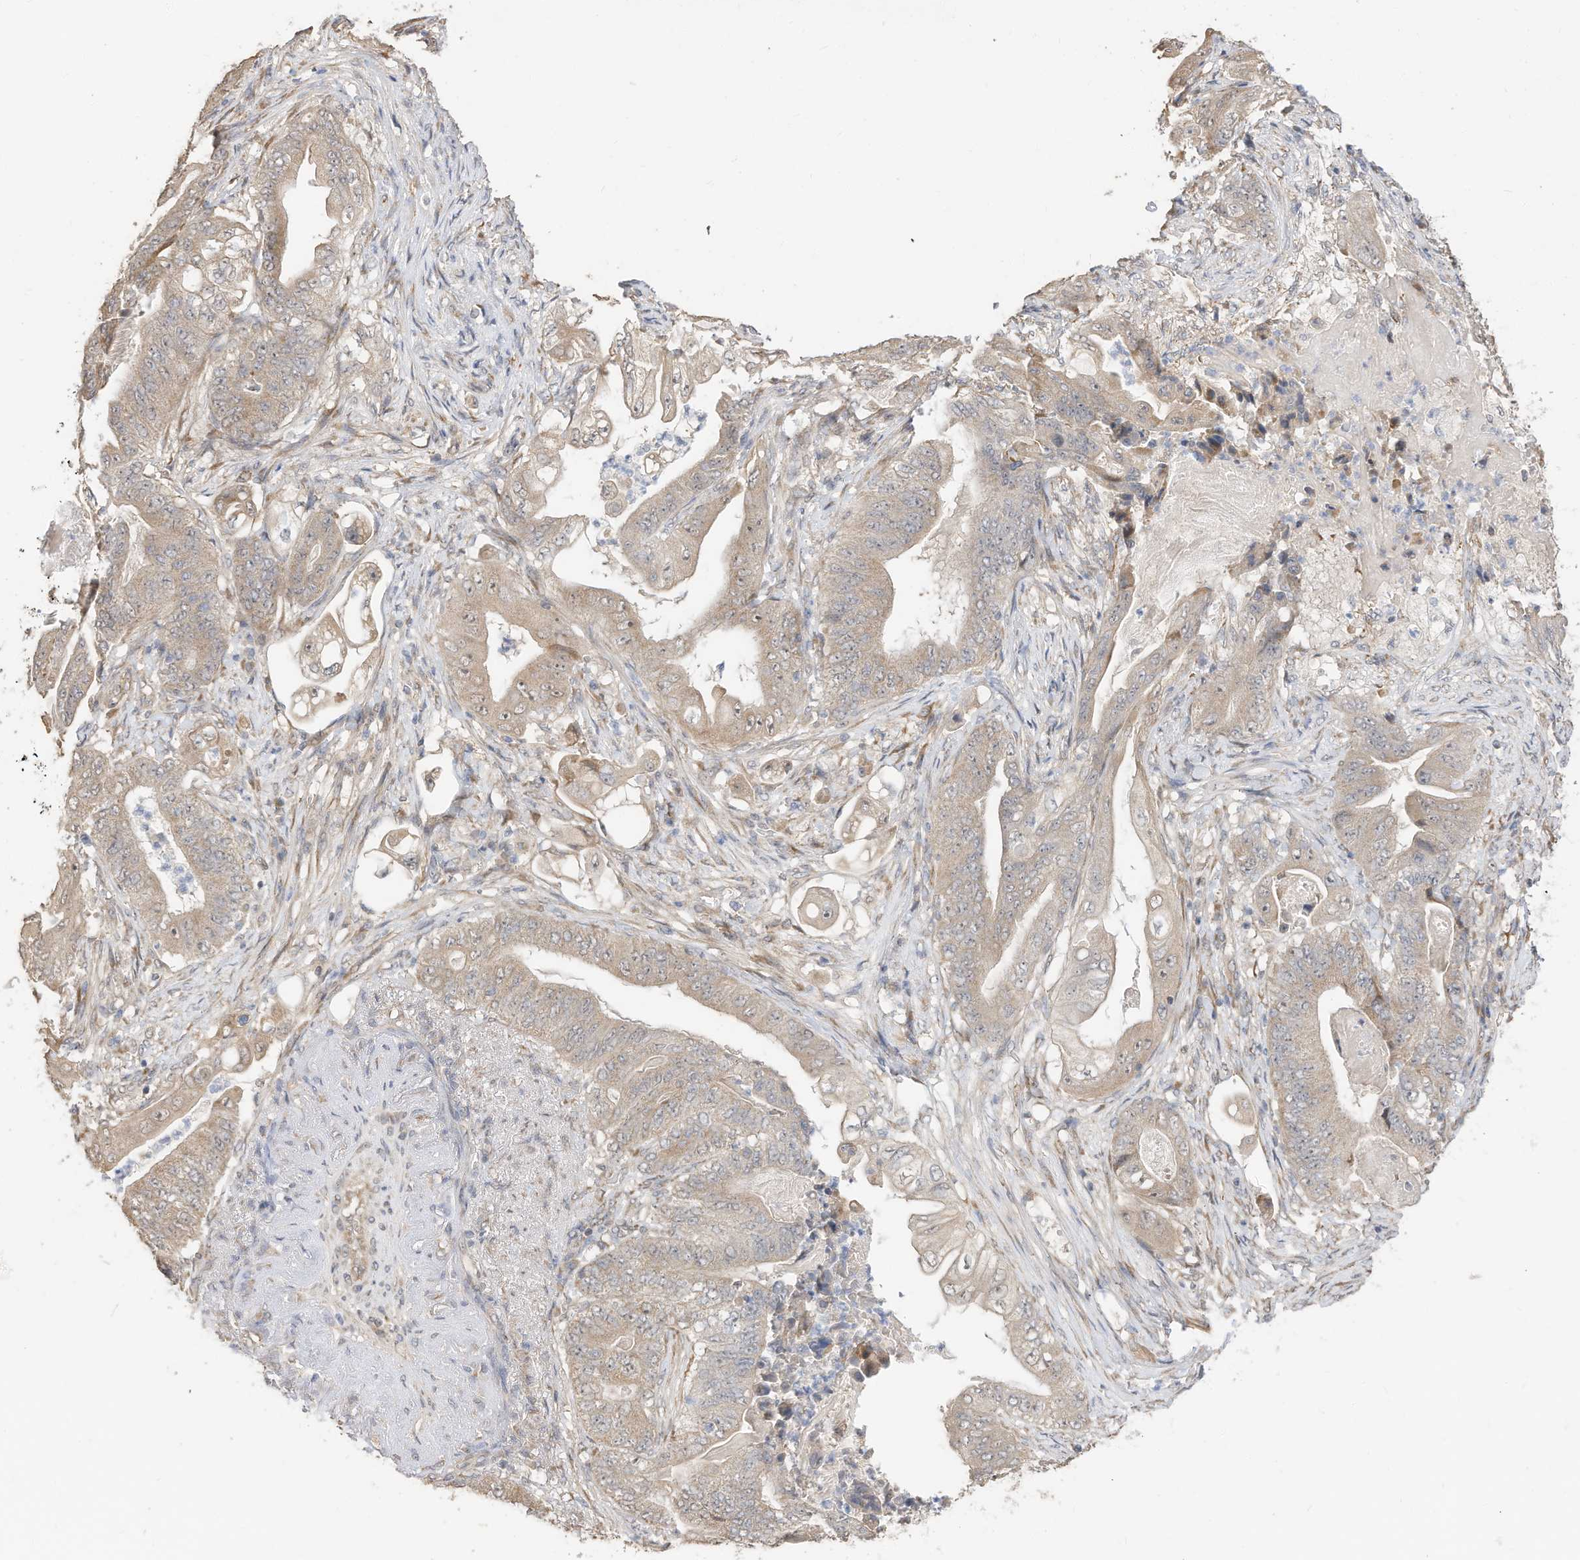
{"staining": {"intensity": "weak", "quantity": "<25%", "location": "cytoplasmic/membranous"}, "tissue": "stomach cancer", "cell_type": "Tumor cells", "image_type": "cancer", "snomed": [{"axis": "morphology", "description": "Adenocarcinoma, NOS"}, {"axis": "topography", "description": "Stomach"}], "caption": "A high-resolution photomicrograph shows immunohistochemistry (IHC) staining of adenocarcinoma (stomach), which demonstrates no significant expression in tumor cells.", "gene": "CAGE1", "patient": {"sex": "female", "age": 73}}